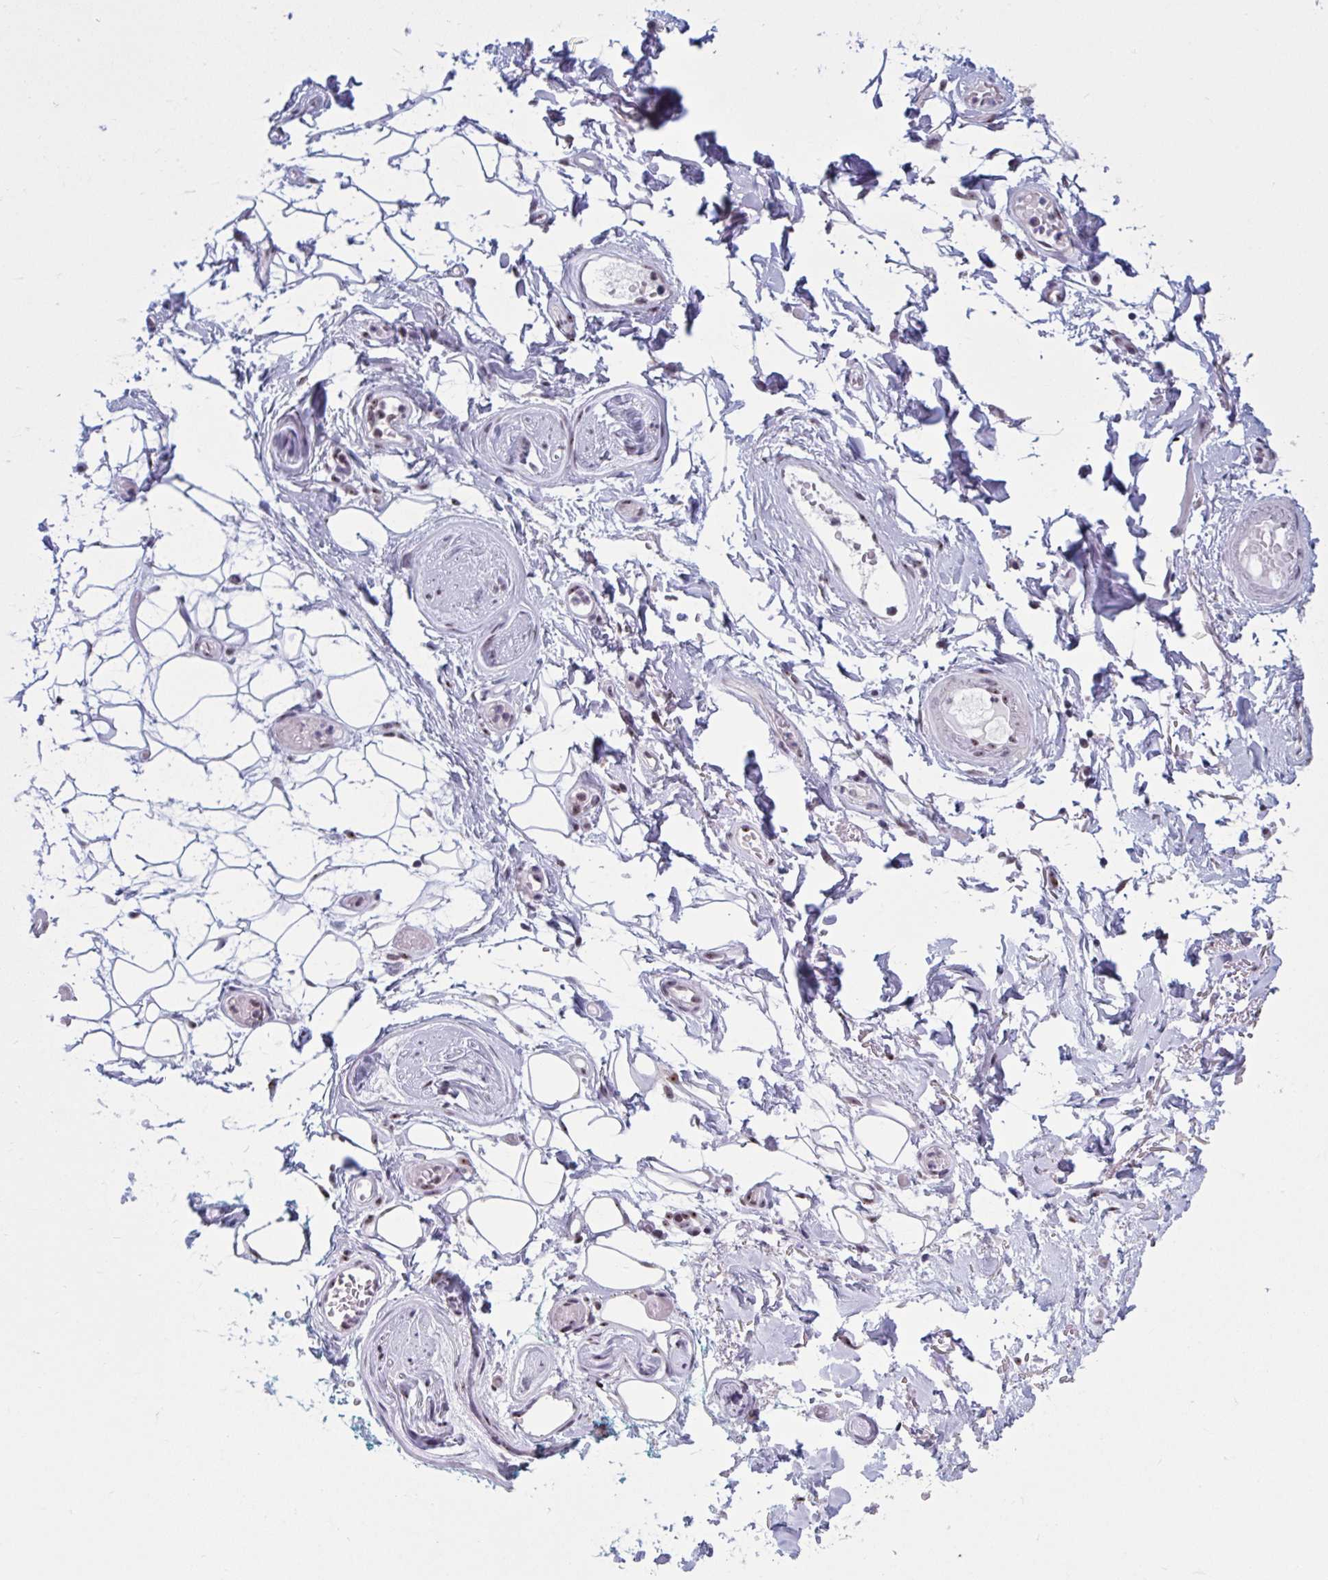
{"staining": {"intensity": "negative", "quantity": "none", "location": "none"}, "tissue": "adipose tissue", "cell_type": "Adipocytes", "image_type": "normal", "snomed": [{"axis": "morphology", "description": "Normal tissue, NOS"}, {"axis": "topography", "description": "Anal"}, {"axis": "topography", "description": "Peripheral nerve tissue"}], "caption": "The image demonstrates no significant staining in adipocytes of adipose tissue. (DAB immunohistochemistry with hematoxylin counter stain).", "gene": "TGM6", "patient": {"sex": "male", "age": 78}}